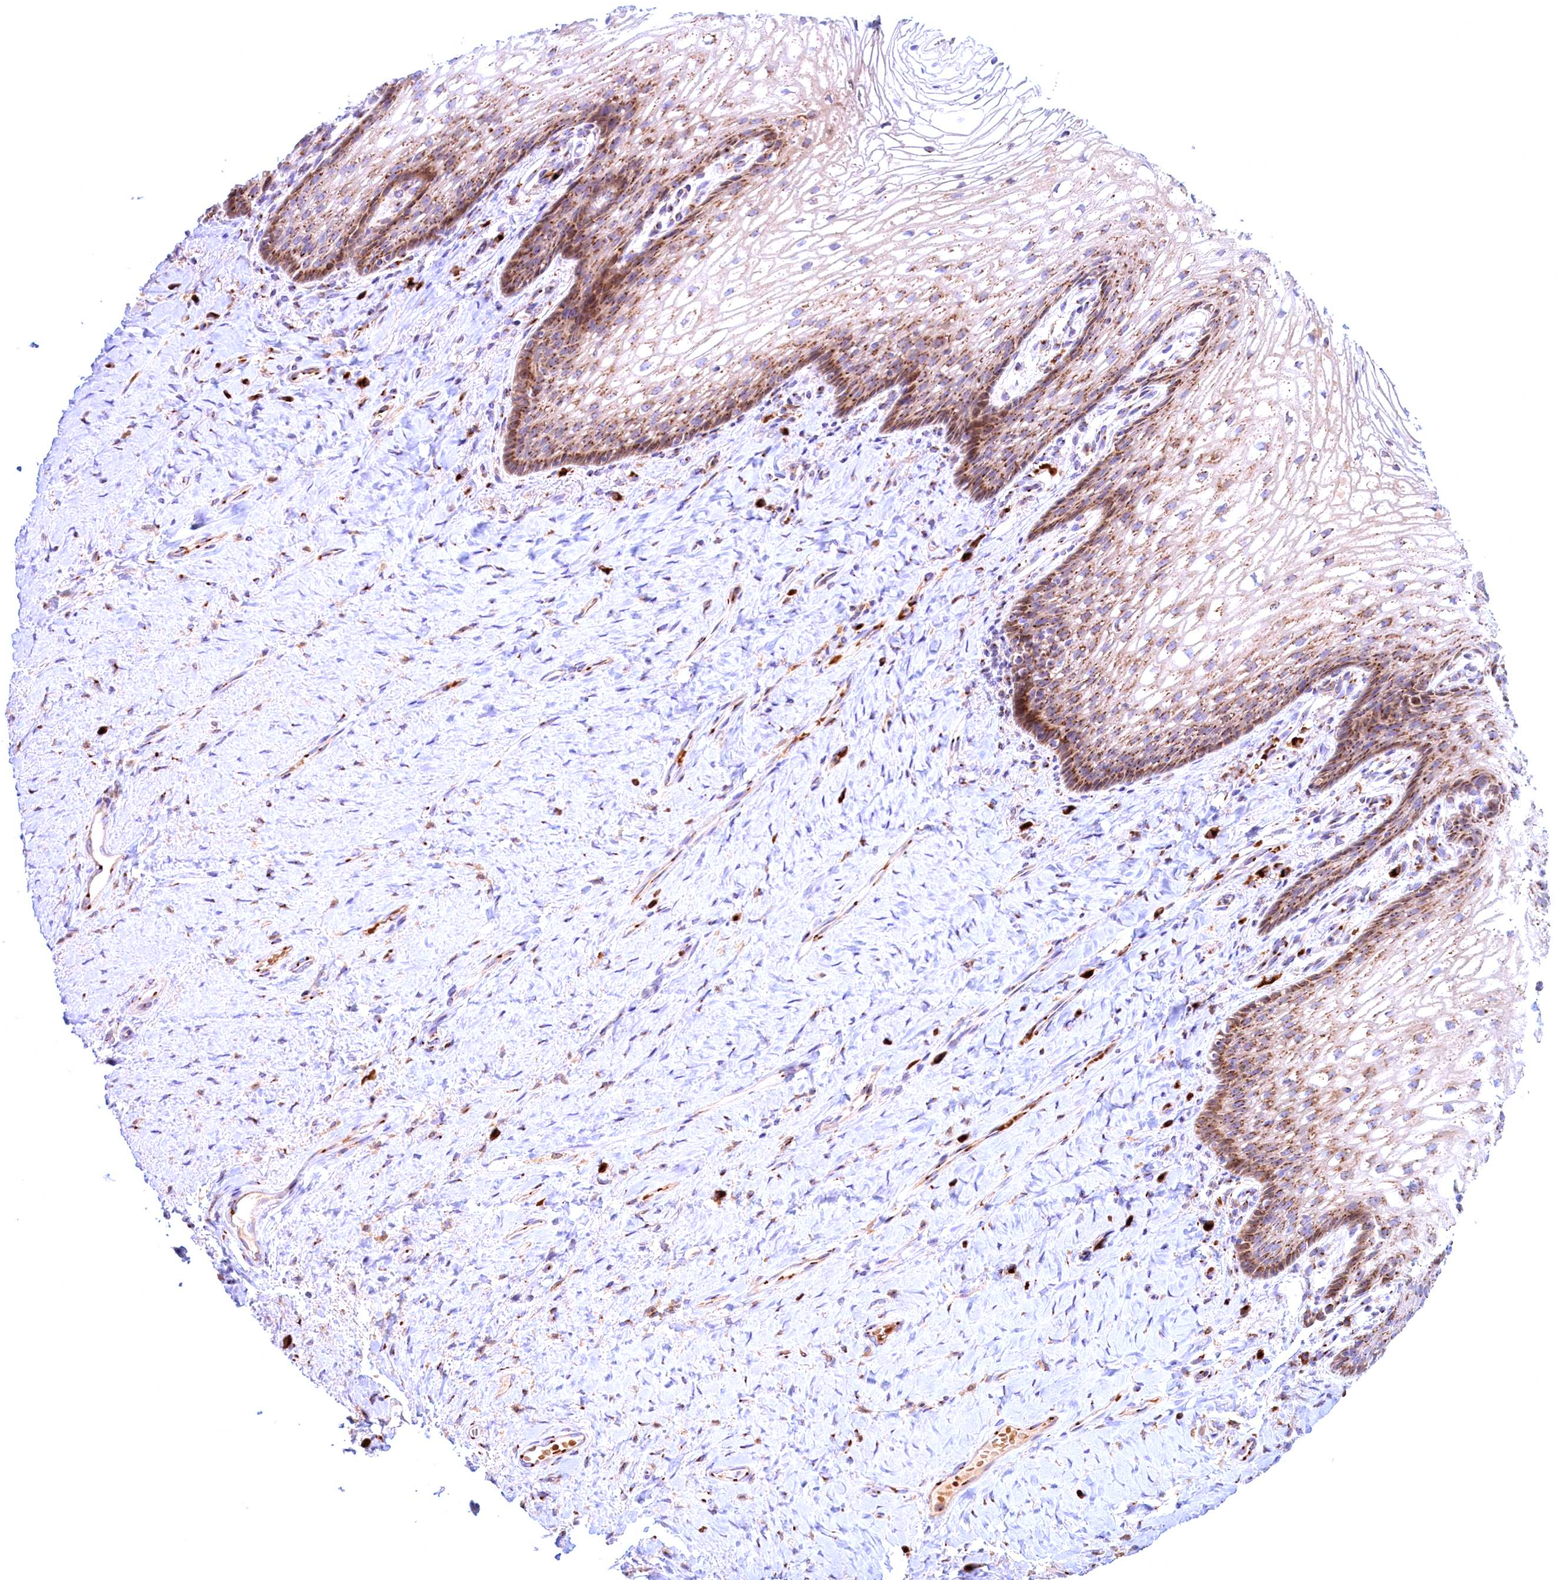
{"staining": {"intensity": "strong", "quantity": ">75%", "location": "cytoplasmic/membranous"}, "tissue": "vagina", "cell_type": "Squamous epithelial cells", "image_type": "normal", "snomed": [{"axis": "morphology", "description": "Normal tissue, NOS"}, {"axis": "topography", "description": "Vagina"}], "caption": "Strong cytoplasmic/membranous positivity is seen in approximately >75% of squamous epithelial cells in benign vagina. Using DAB (brown) and hematoxylin (blue) stains, captured at high magnification using brightfield microscopy.", "gene": "BLVRB", "patient": {"sex": "female", "age": 60}}